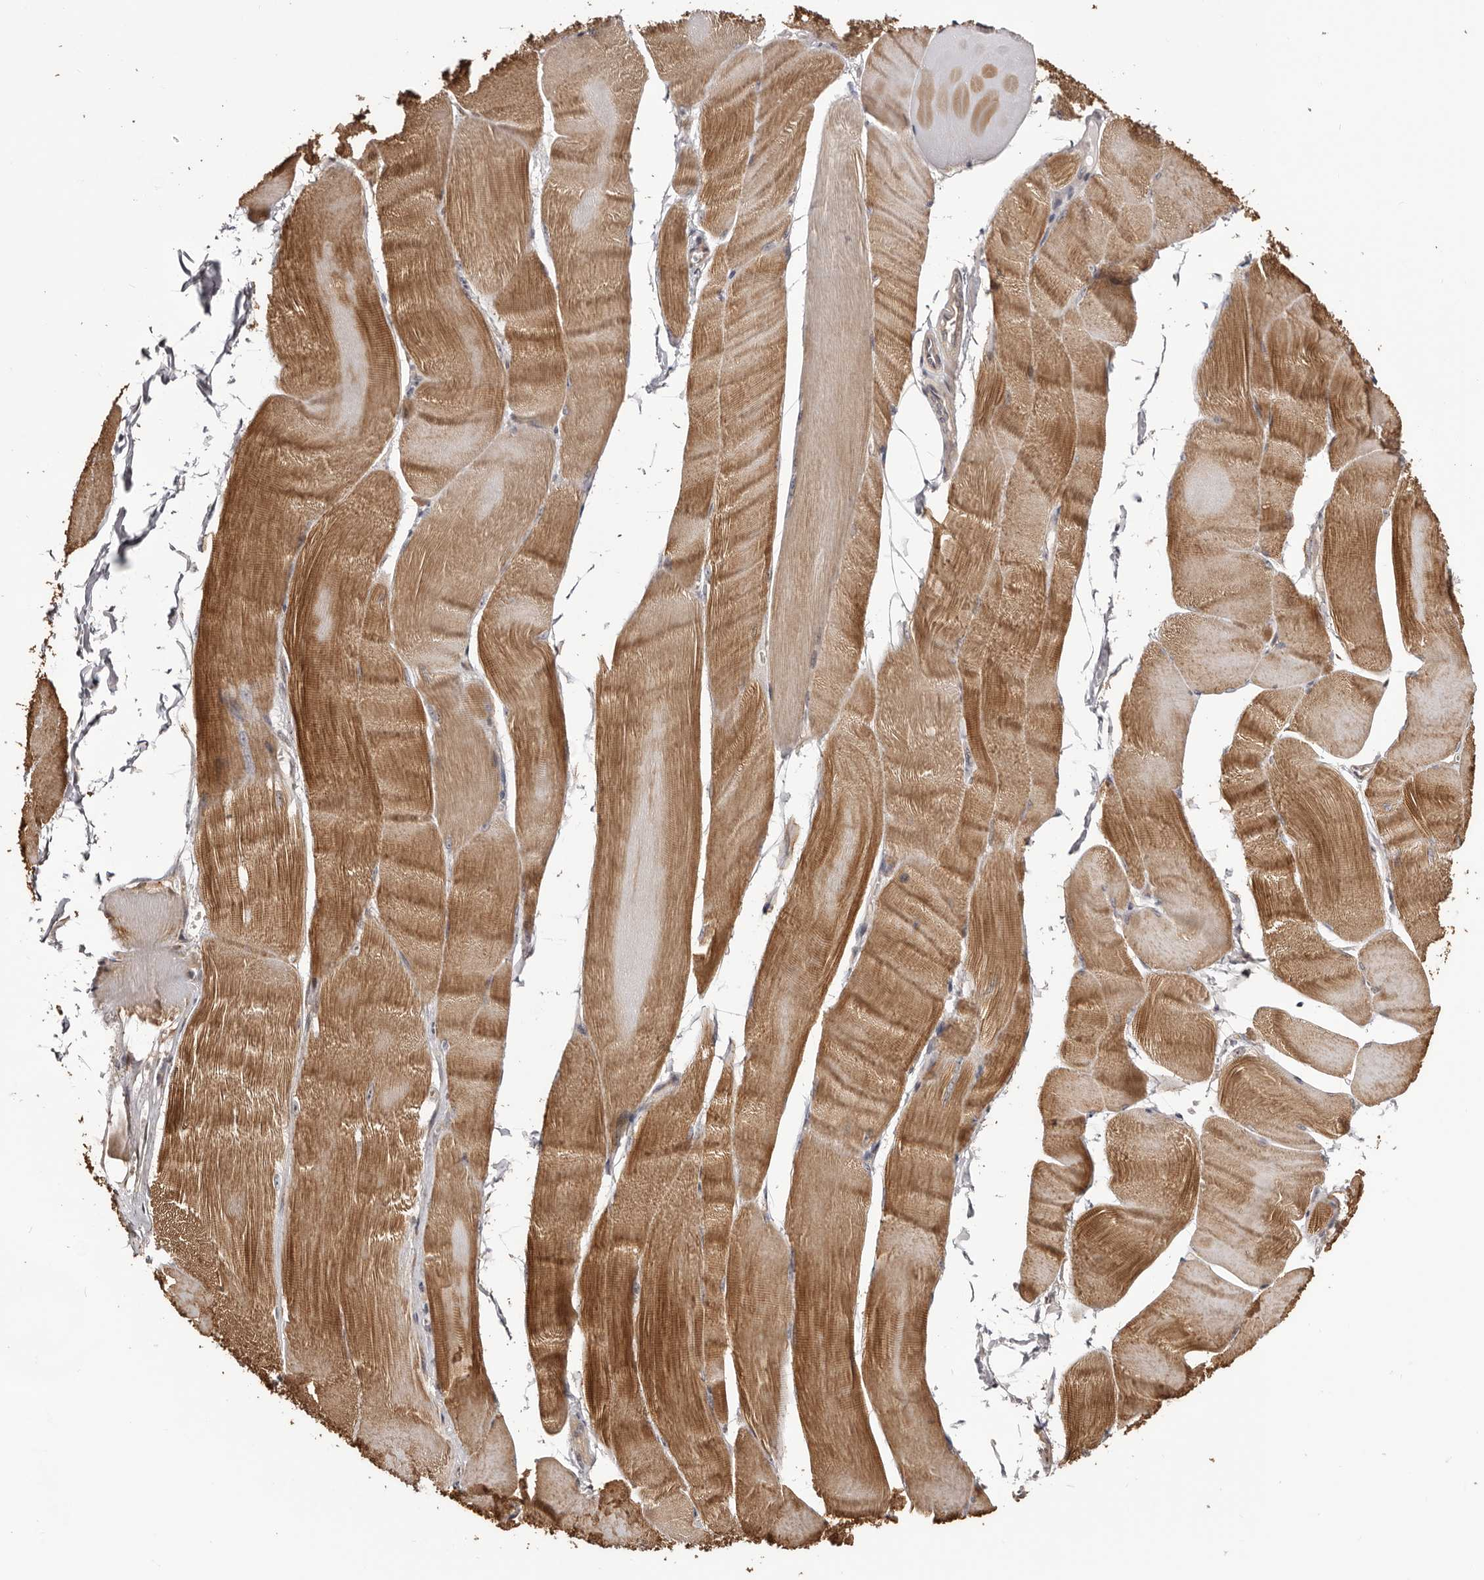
{"staining": {"intensity": "moderate", "quantity": "25%-75%", "location": "cytoplasmic/membranous,nuclear"}, "tissue": "skeletal muscle", "cell_type": "Myocytes", "image_type": "normal", "snomed": [{"axis": "morphology", "description": "Normal tissue, NOS"}, {"axis": "morphology", "description": "Basal cell carcinoma"}, {"axis": "topography", "description": "Skeletal muscle"}], "caption": "A medium amount of moderate cytoplasmic/membranous,nuclear positivity is seen in about 25%-75% of myocytes in benign skeletal muscle. Immunohistochemistry stains the protein of interest in brown and the nuclei are stained blue.", "gene": "NOL12", "patient": {"sex": "female", "age": 64}}